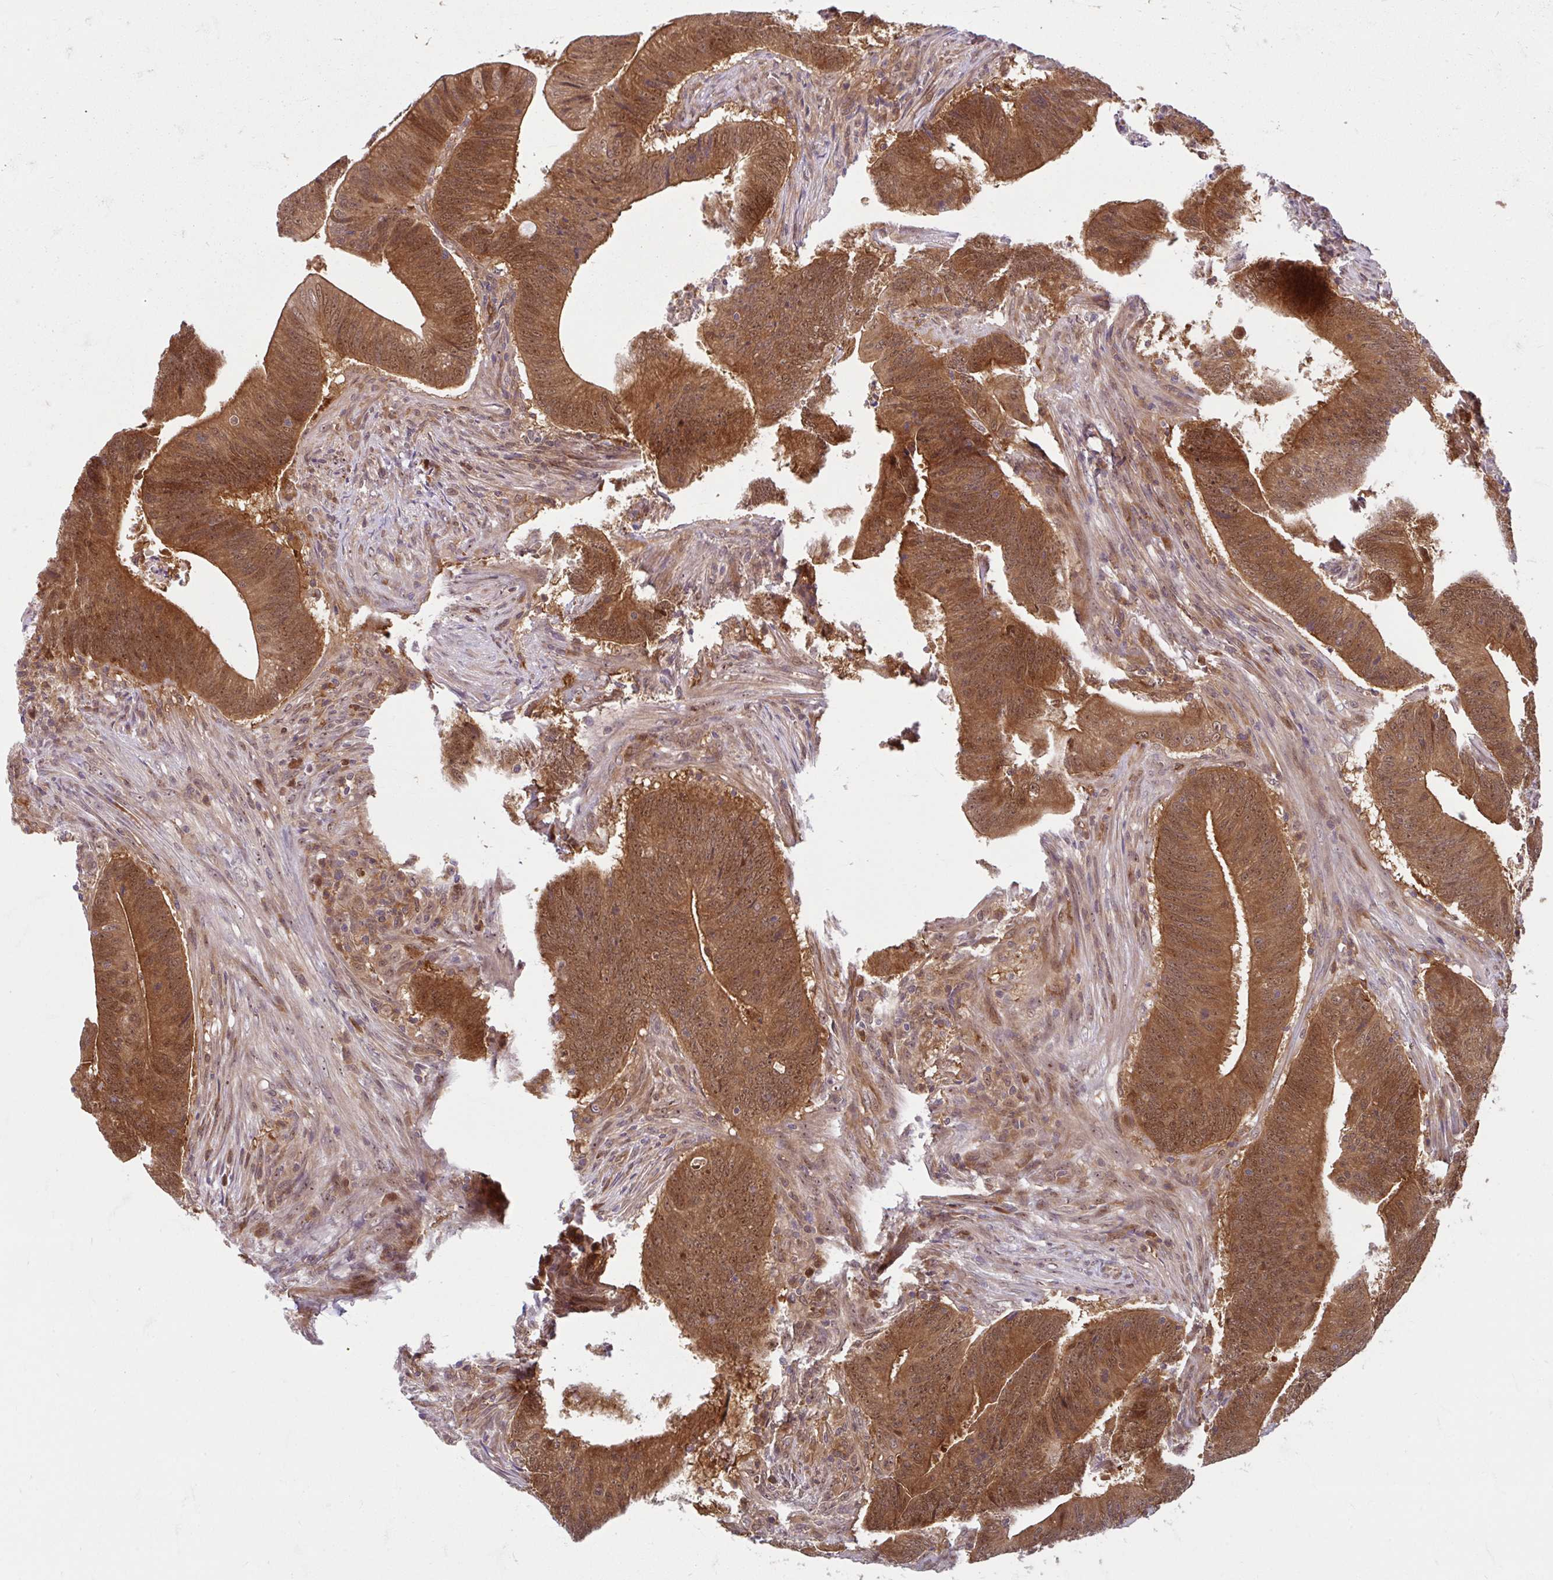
{"staining": {"intensity": "strong", "quantity": ">75%", "location": "cytoplasmic/membranous"}, "tissue": "colorectal cancer", "cell_type": "Tumor cells", "image_type": "cancer", "snomed": [{"axis": "morphology", "description": "Adenocarcinoma, NOS"}, {"axis": "topography", "description": "Colon"}], "caption": "Tumor cells demonstrate high levels of strong cytoplasmic/membranous staining in about >75% of cells in human colorectal adenocarcinoma.", "gene": "HMBS", "patient": {"sex": "female", "age": 87}}